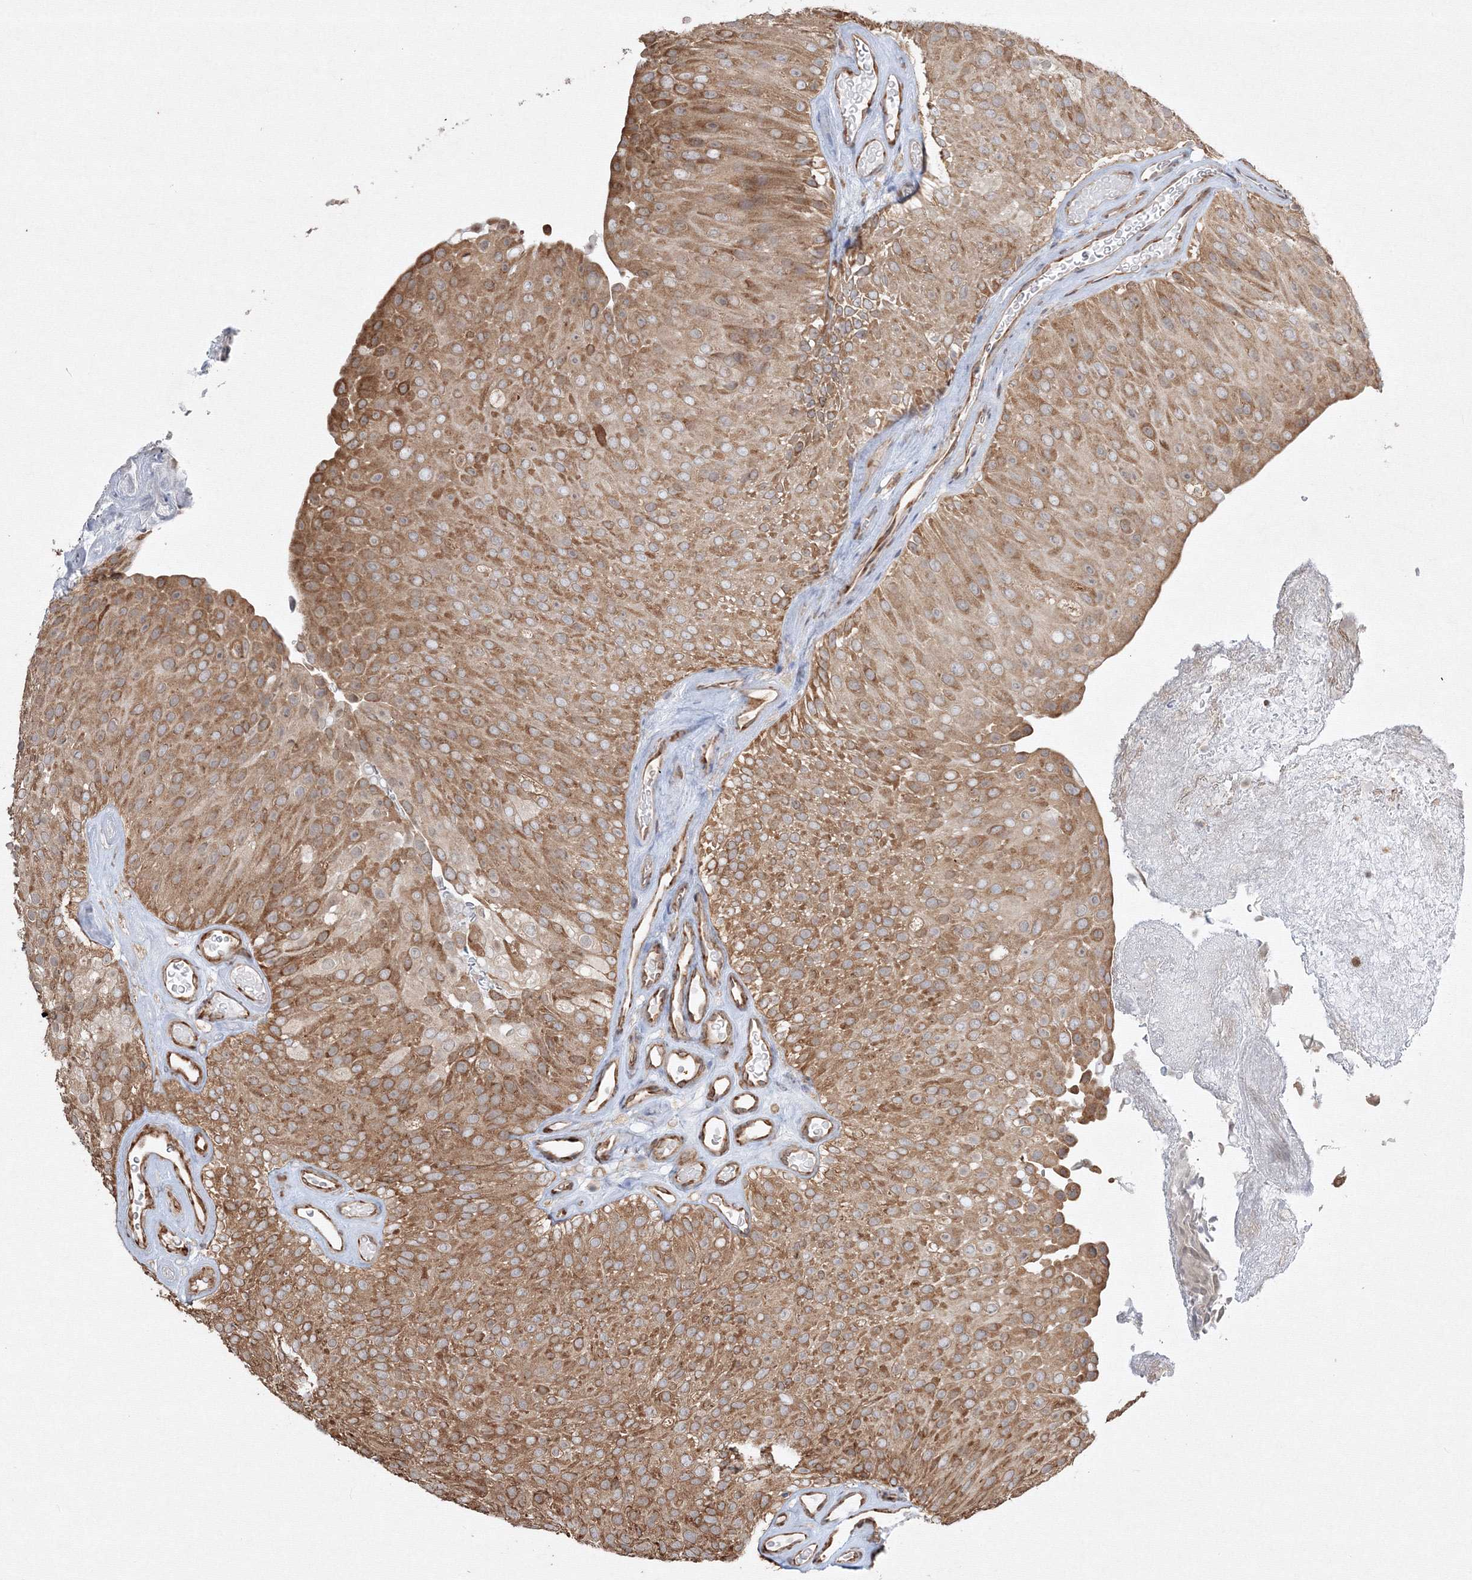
{"staining": {"intensity": "moderate", "quantity": ">75%", "location": "cytoplasmic/membranous"}, "tissue": "urothelial cancer", "cell_type": "Tumor cells", "image_type": "cancer", "snomed": [{"axis": "morphology", "description": "Urothelial carcinoma, Low grade"}, {"axis": "topography", "description": "Urinary bladder"}], "caption": "Moderate cytoplasmic/membranous protein expression is identified in about >75% of tumor cells in low-grade urothelial carcinoma.", "gene": "FBXL8", "patient": {"sex": "male", "age": 78}}